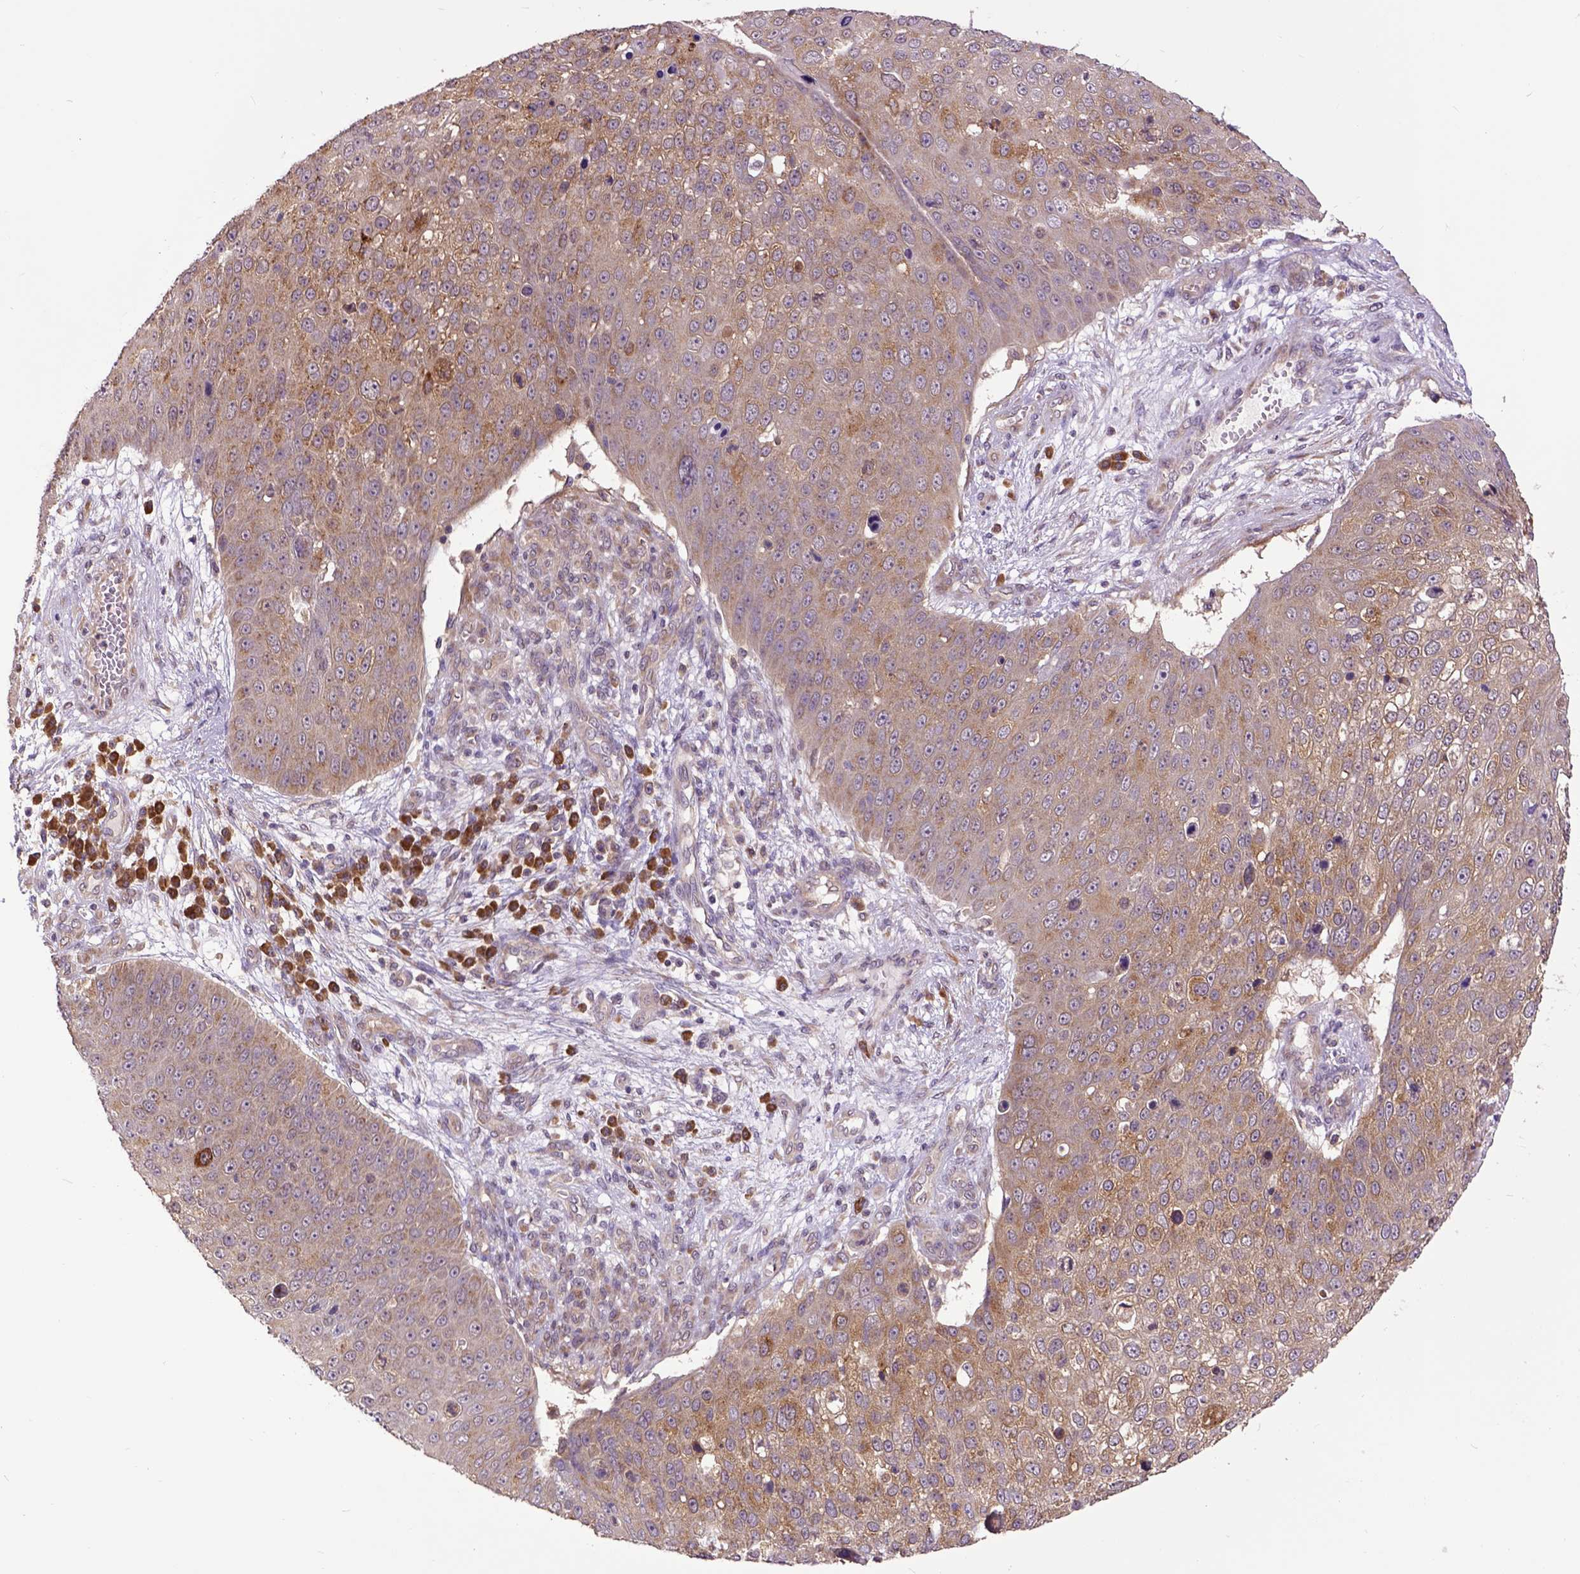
{"staining": {"intensity": "weak", "quantity": ">75%", "location": "cytoplasmic/membranous"}, "tissue": "skin cancer", "cell_type": "Tumor cells", "image_type": "cancer", "snomed": [{"axis": "morphology", "description": "Squamous cell carcinoma, NOS"}, {"axis": "topography", "description": "Skin"}], "caption": "Skin cancer (squamous cell carcinoma) tissue displays weak cytoplasmic/membranous staining in about >75% of tumor cells, visualized by immunohistochemistry.", "gene": "ARL1", "patient": {"sex": "male", "age": 71}}